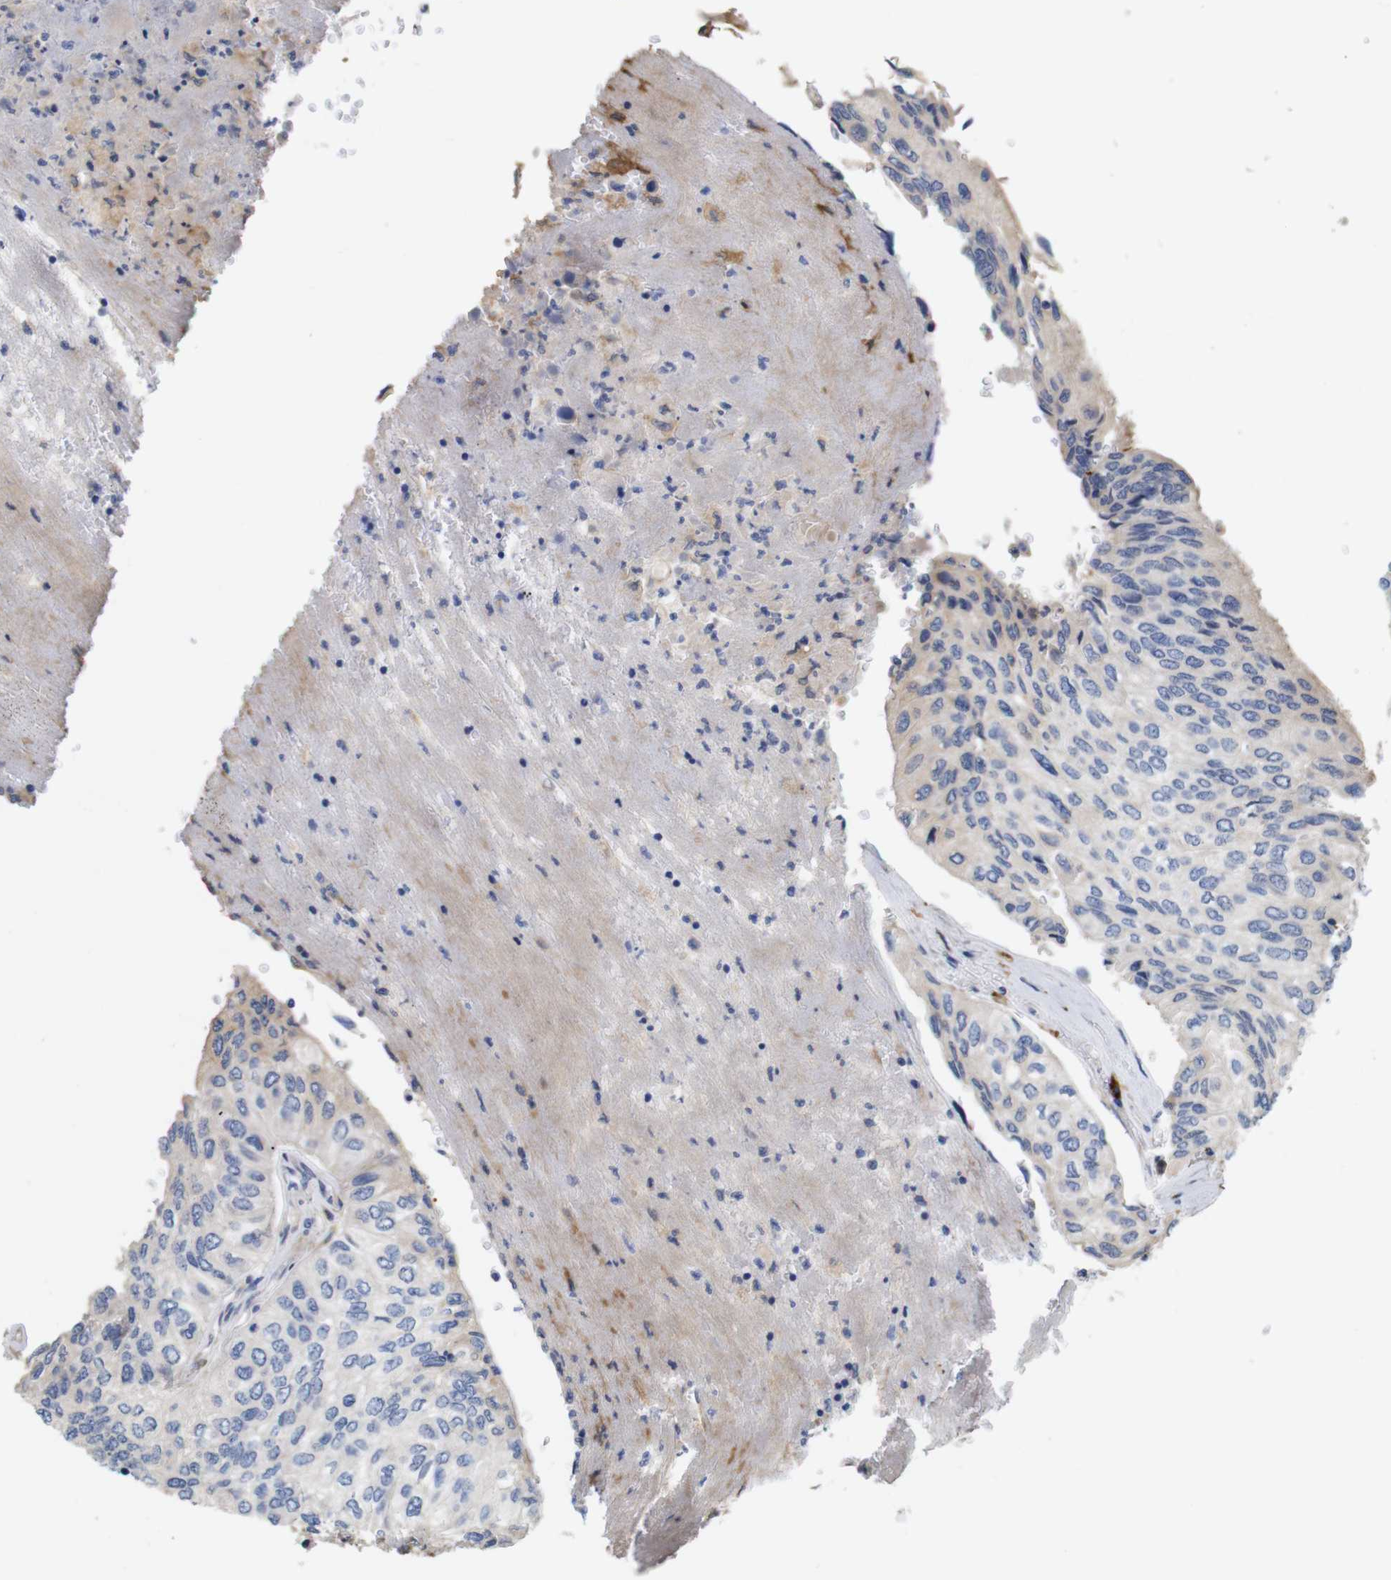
{"staining": {"intensity": "weak", "quantity": "<25%", "location": "cytoplasmic/membranous"}, "tissue": "urothelial cancer", "cell_type": "Tumor cells", "image_type": "cancer", "snomed": [{"axis": "morphology", "description": "Urothelial carcinoma, High grade"}, {"axis": "topography", "description": "Urinary bladder"}], "caption": "Tumor cells show no significant protein positivity in urothelial carcinoma (high-grade).", "gene": "SPRY3", "patient": {"sex": "male", "age": 66}}